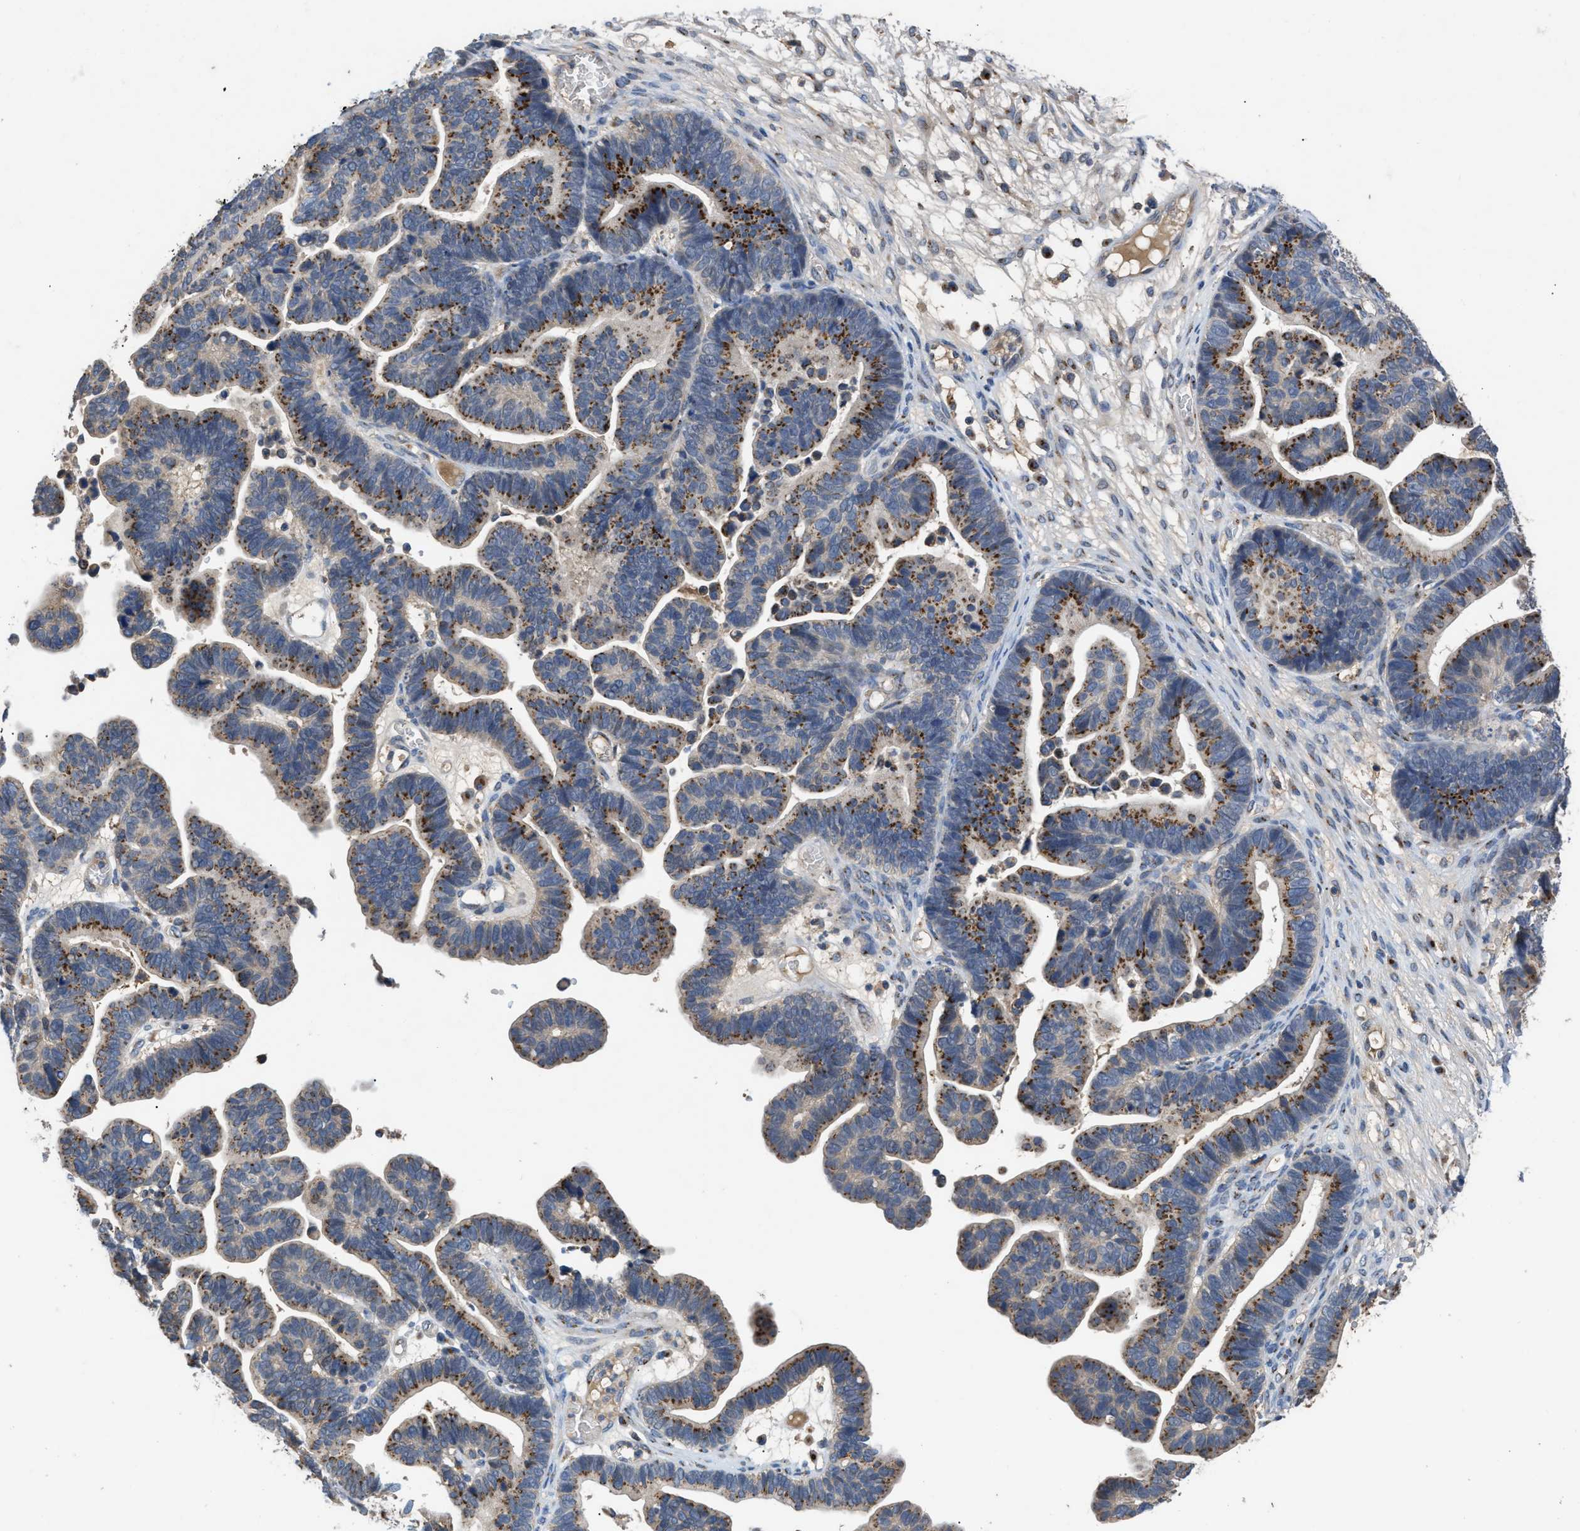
{"staining": {"intensity": "moderate", "quantity": ">75%", "location": "cytoplasmic/membranous"}, "tissue": "ovarian cancer", "cell_type": "Tumor cells", "image_type": "cancer", "snomed": [{"axis": "morphology", "description": "Cystadenocarcinoma, serous, NOS"}, {"axis": "topography", "description": "Ovary"}], "caption": "Protein staining reveals moderate cytoplasmic/membranous positivity in approximately >75% of tumor cells in serous cystadenocarcinoma (ovarian).", "gene": "SIK2", "patient": {"sex": "female", "age": 56}}